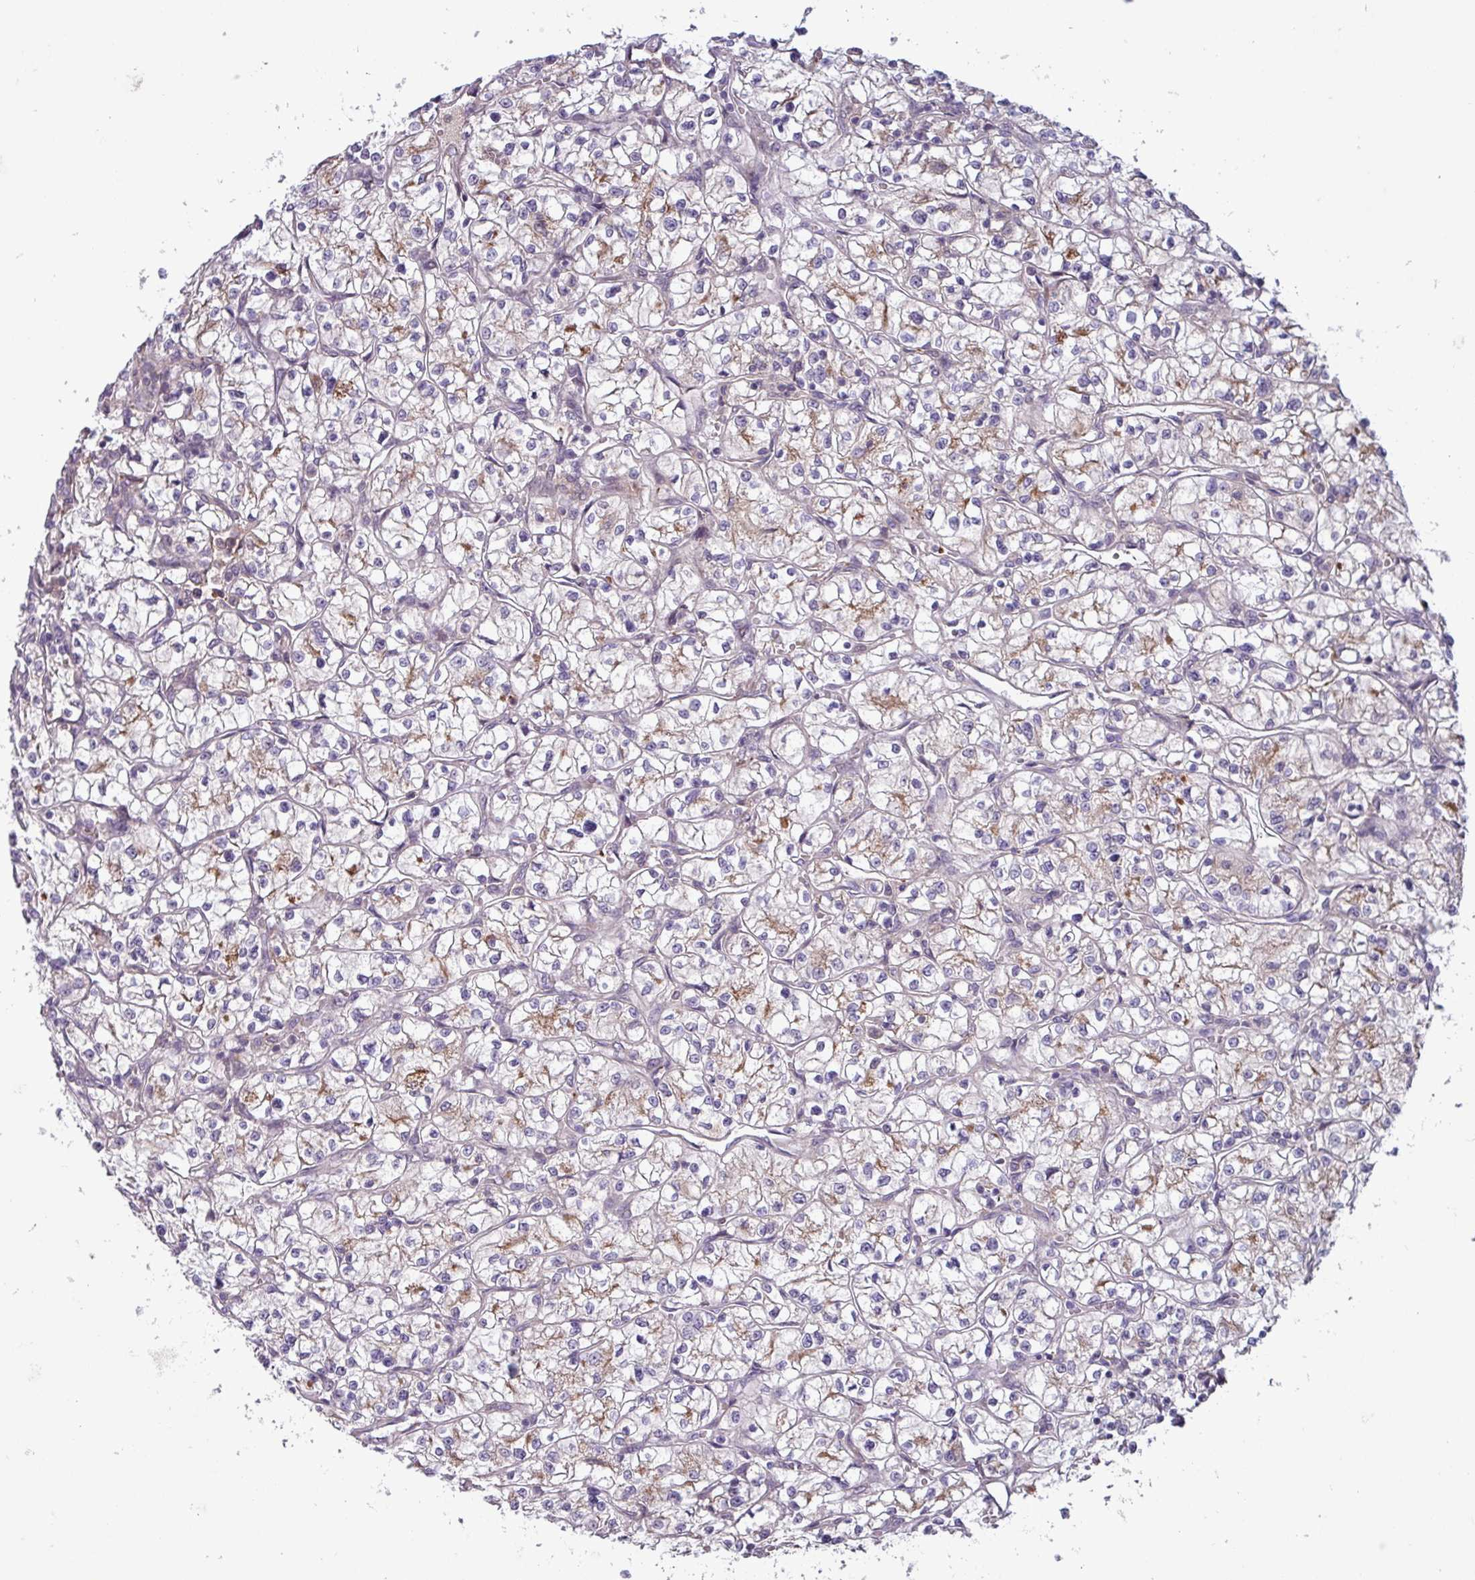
{"staining": {"intensity": "weak", "quantity": "<25%", "location": "cytoplasmic/membranous"}, "tissue": "renal cancer", "cell_type": "Tumor cells", "image_type": "cancer", "snomed": [{"axis": "morphology", "description": "Adenocarcinoma, NOS"}, {"axis": "topography", "description": "Kidney"}], "caption": "Protein analysis of adenocarcinoma (renal) demonstrates no significant staining in tumor cells.", "gene": "PCED1A", "patient": {"sex": "female", "age": 64}}